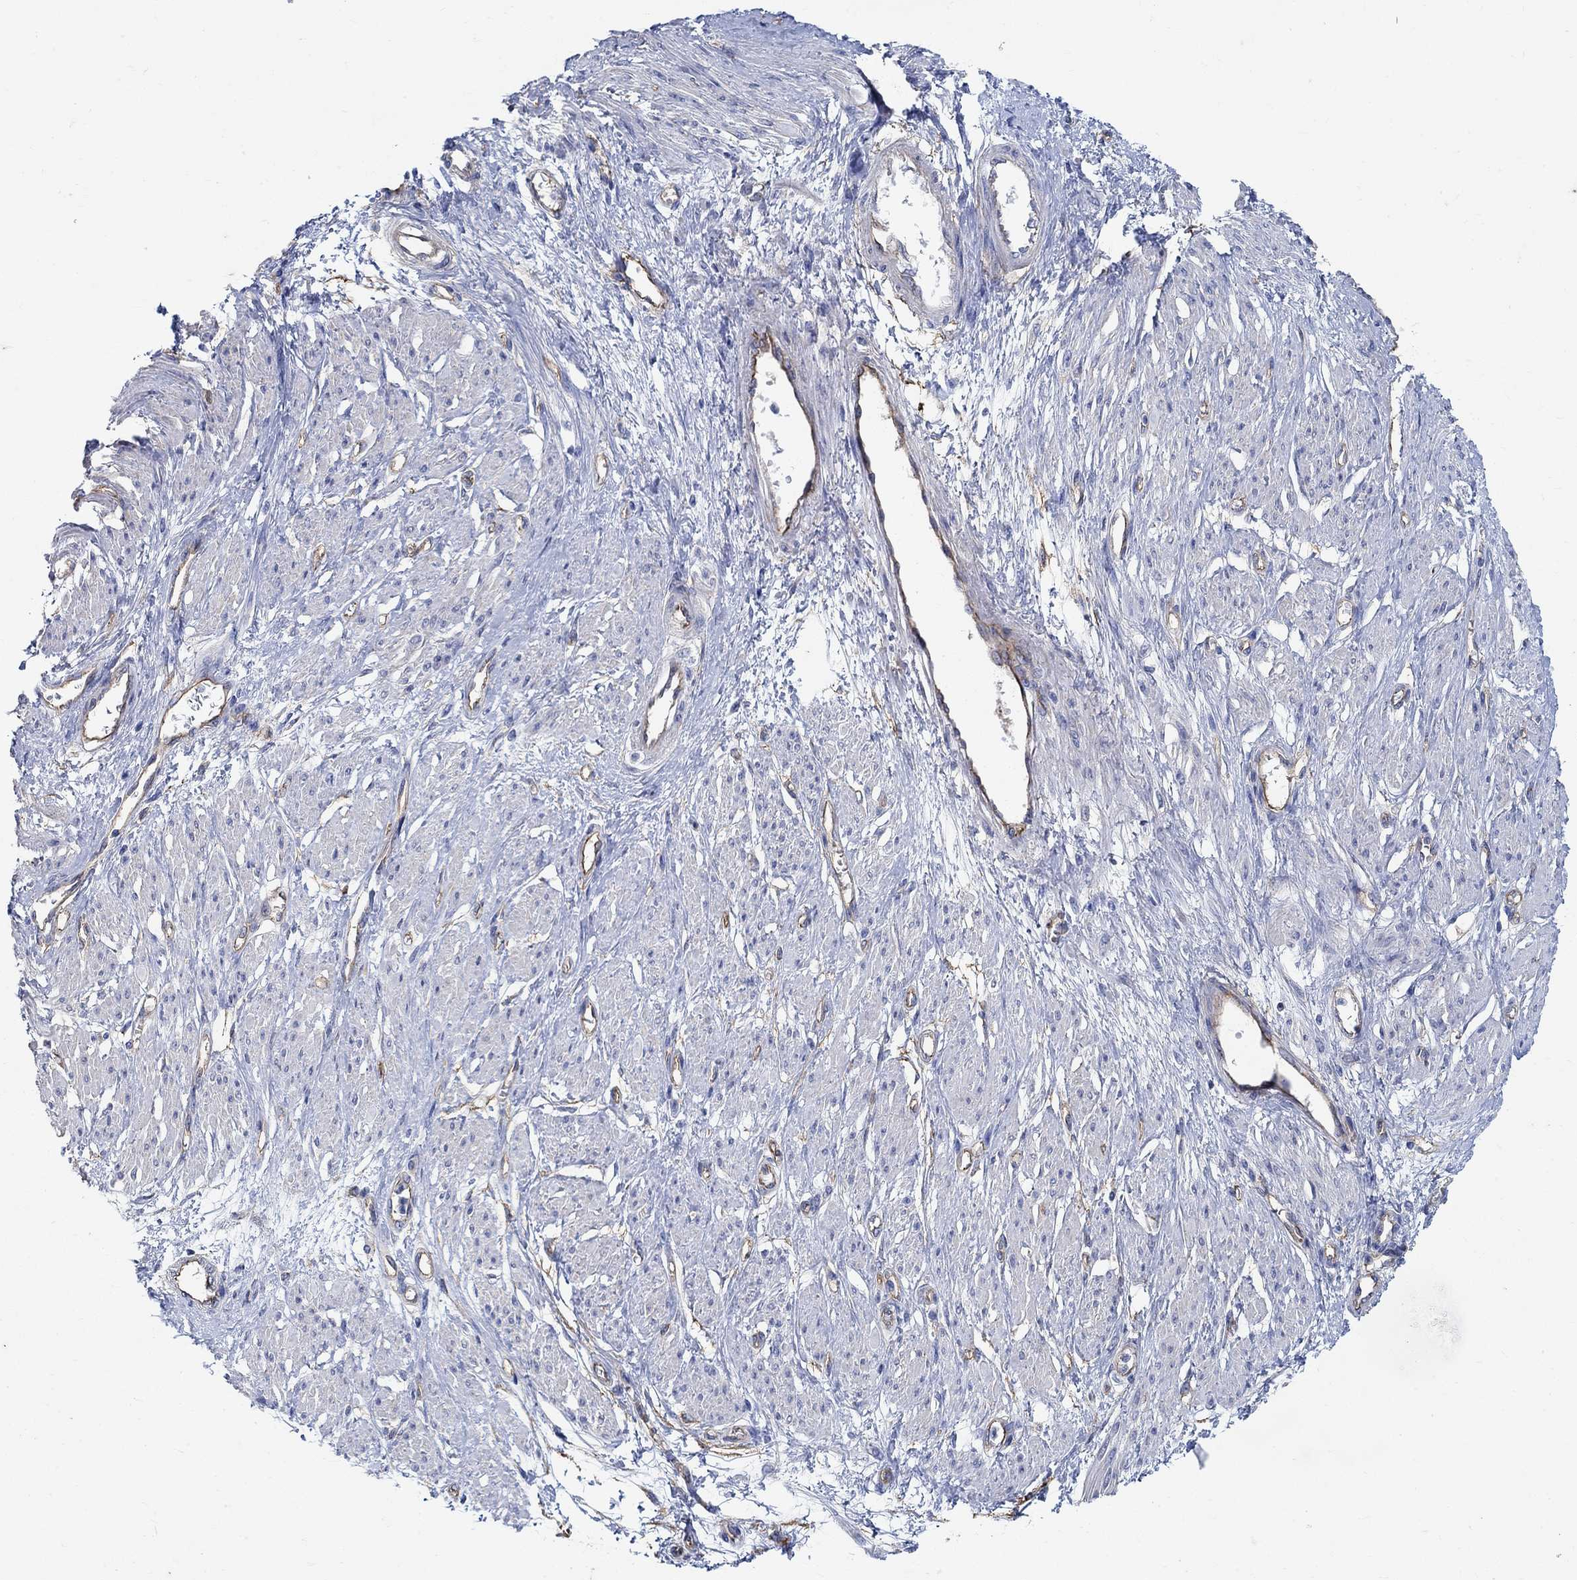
{"staining": {"intensity": "negative", "quantity": "none", "location": "none"}, "tissue": "smooth muscle", "cell_type": "Smooth muscle cells", "image_type": "normal", "snomed": [{"axis": "morphology", "description": "Normal tissue, NOS"}, {"axis": "topography", "description": "Smooth muscle"}, {"axis": "topography", "description": "Uterus"}], "caption": "The histopathology image shows no staining of smooth muscle cells in benign smooth muscle. (Brightfield microscopy of DAB (3,3'-diaminobenzidine) IHC at high magnification).", "gene": "TMEM198", "patient": {"sex": "female", "age": 39}}